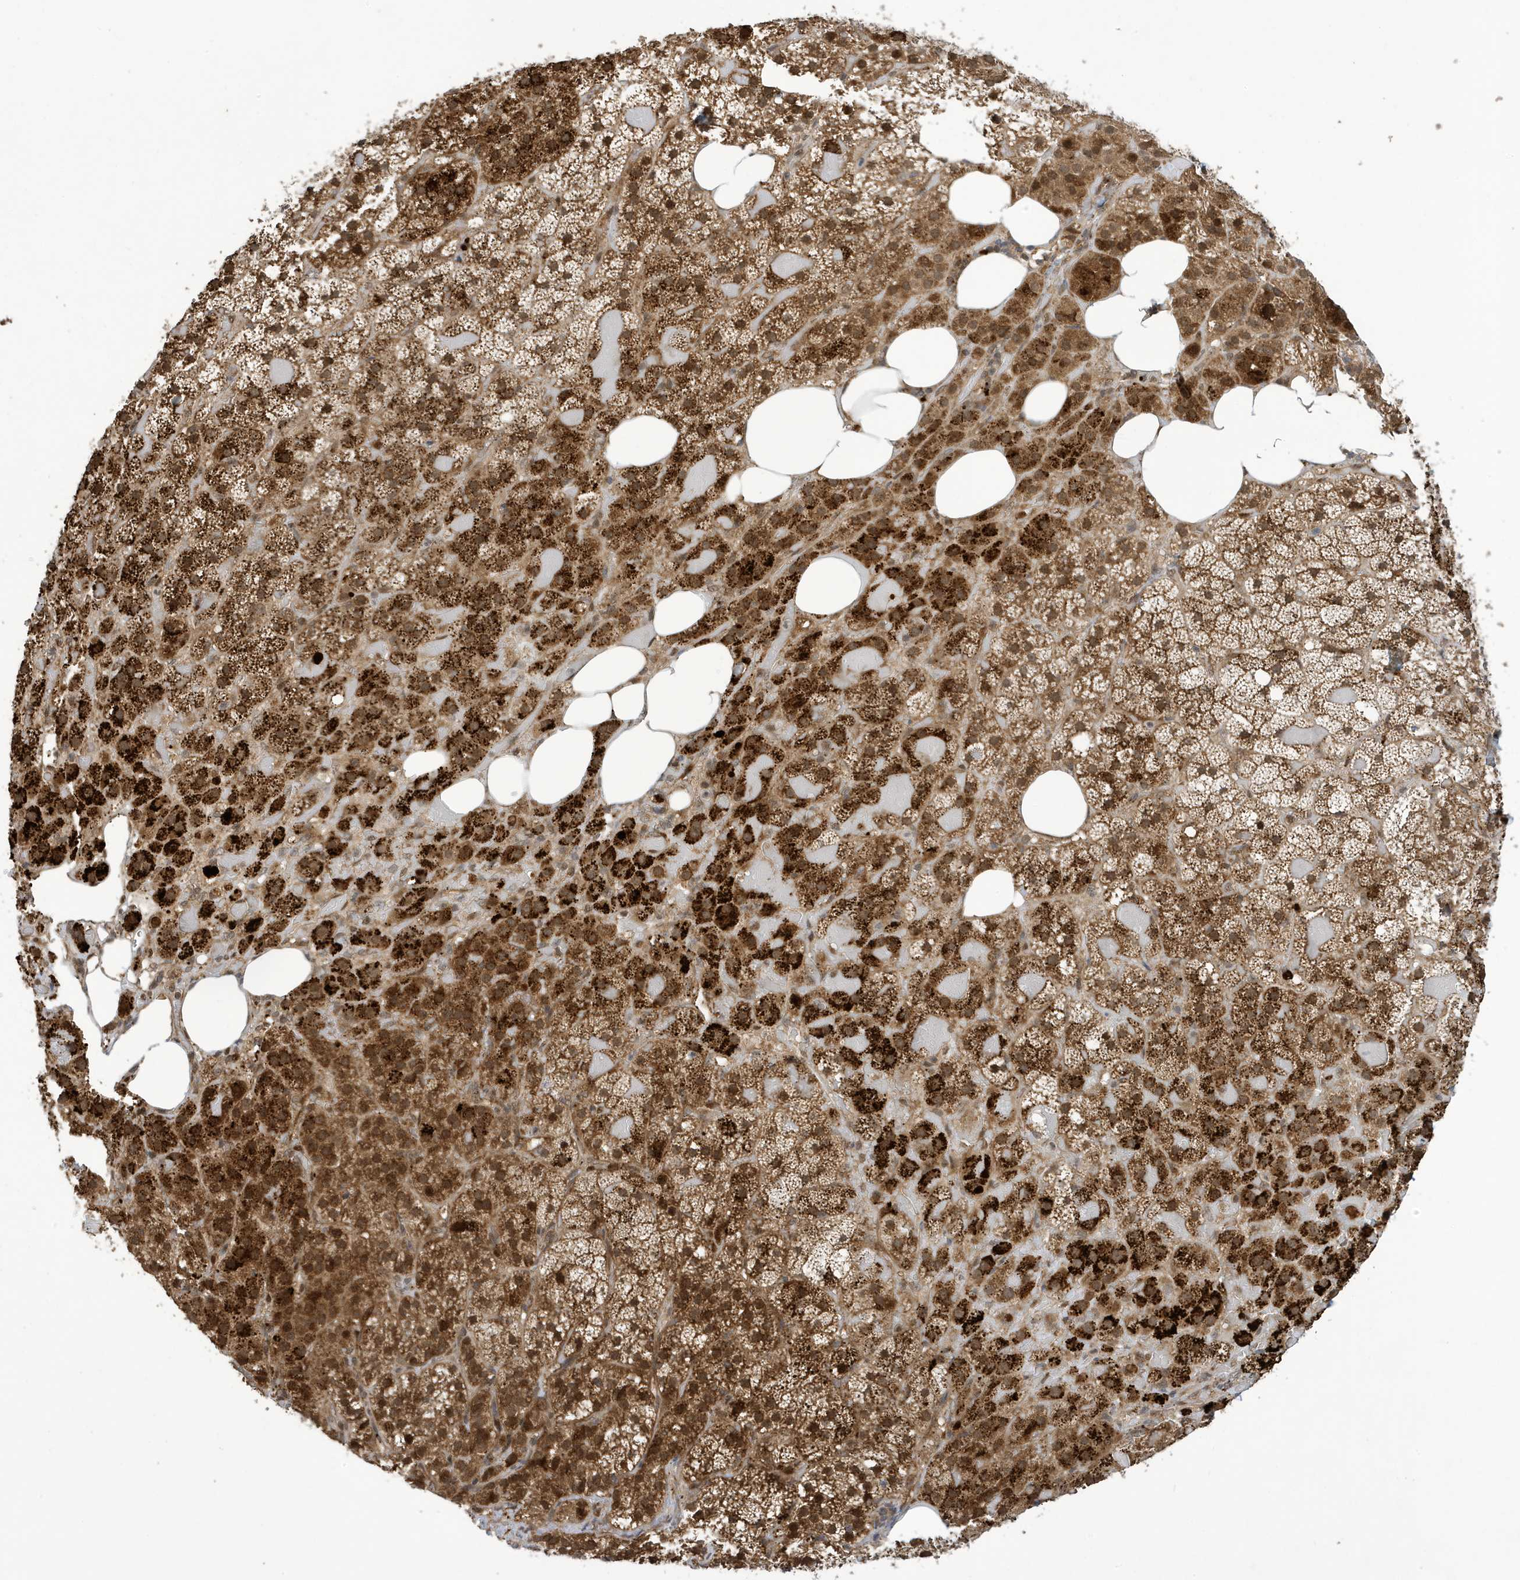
{"staining": {"intensity": "strong", "quantity": ">75%", "location": "cytoplasmic/membranous"}, "tissue": "adrenal gland", "cell_type": "Glandular cells", "image_type": "normal", "snomed": [{"axis": "morphology", "description": "Normal tissue, NOS"}, {"axis": "topography", "description": "Adrenal gland"}], "caption": "This photomicrograph exhibits immunohistochemistry staining of benign adrenal gland, with high strong cytoplasmic/membranous staining in approximately >75% of glandular cells.", "gene": "NCOA7", "patient": {"sex": "female", "age": 59}}